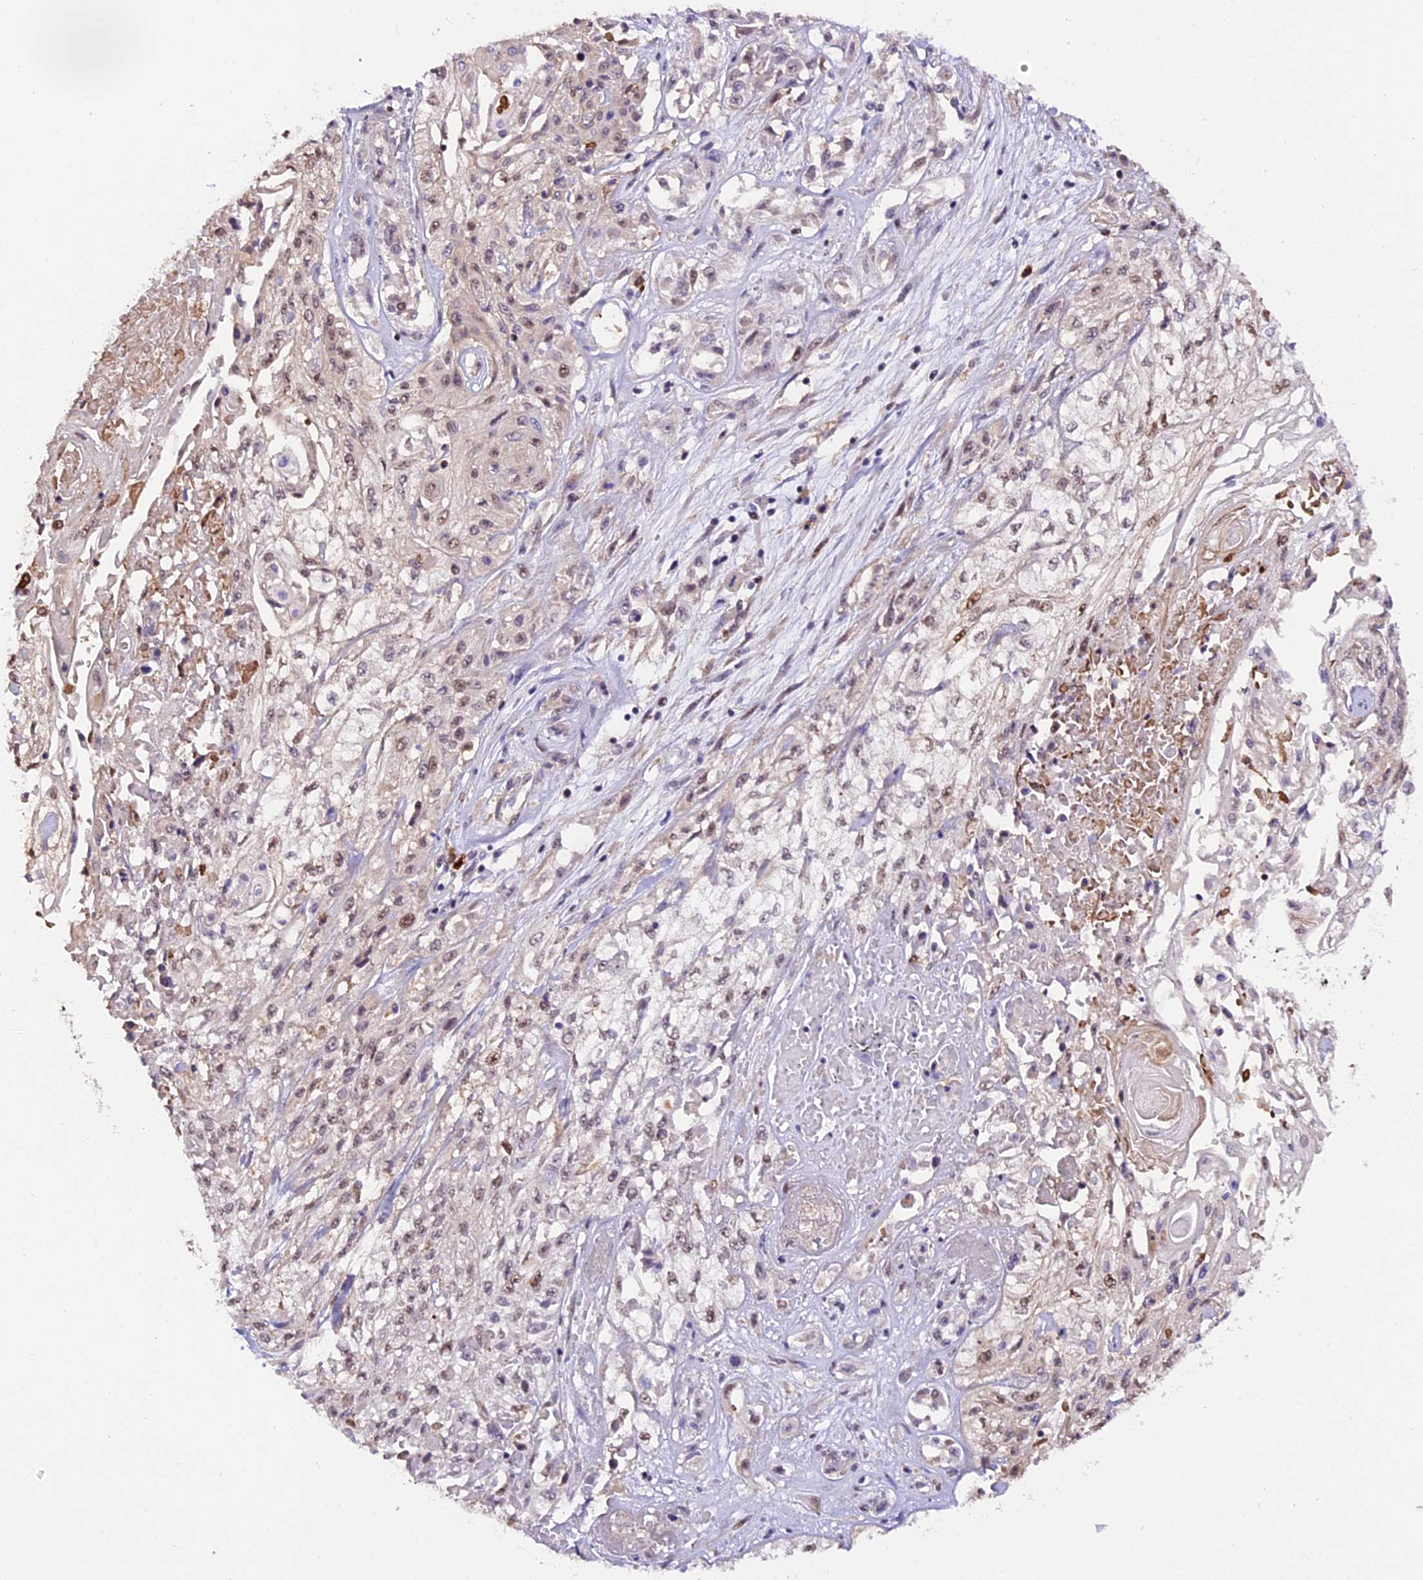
{"staining": {"intensity": "weak", "quantity": "<25%", "location": "nuclear"}, "tissue": "skin cancer", "cell_type": "Tumor cells", "image_type": "cancer", "snomed": [{"axis": "morphology", "description": "Squamous cell carcinoma, NOS"}, {"axis": "morphology", "description": "Squamous cell carcinoma, metastatic, NOS"}, {"axis": "topography", "description": "Skin"}, {"axis": "topography", "description": "Lymph node"}], "caption": "IHC image of human metastatic squamous cell carcinoma (skin) stained for a protein (brown), which reveals no positivity in tumor cells.", "gene": "HERPUD1", "patient": {"sex": "male", "age": 75}}